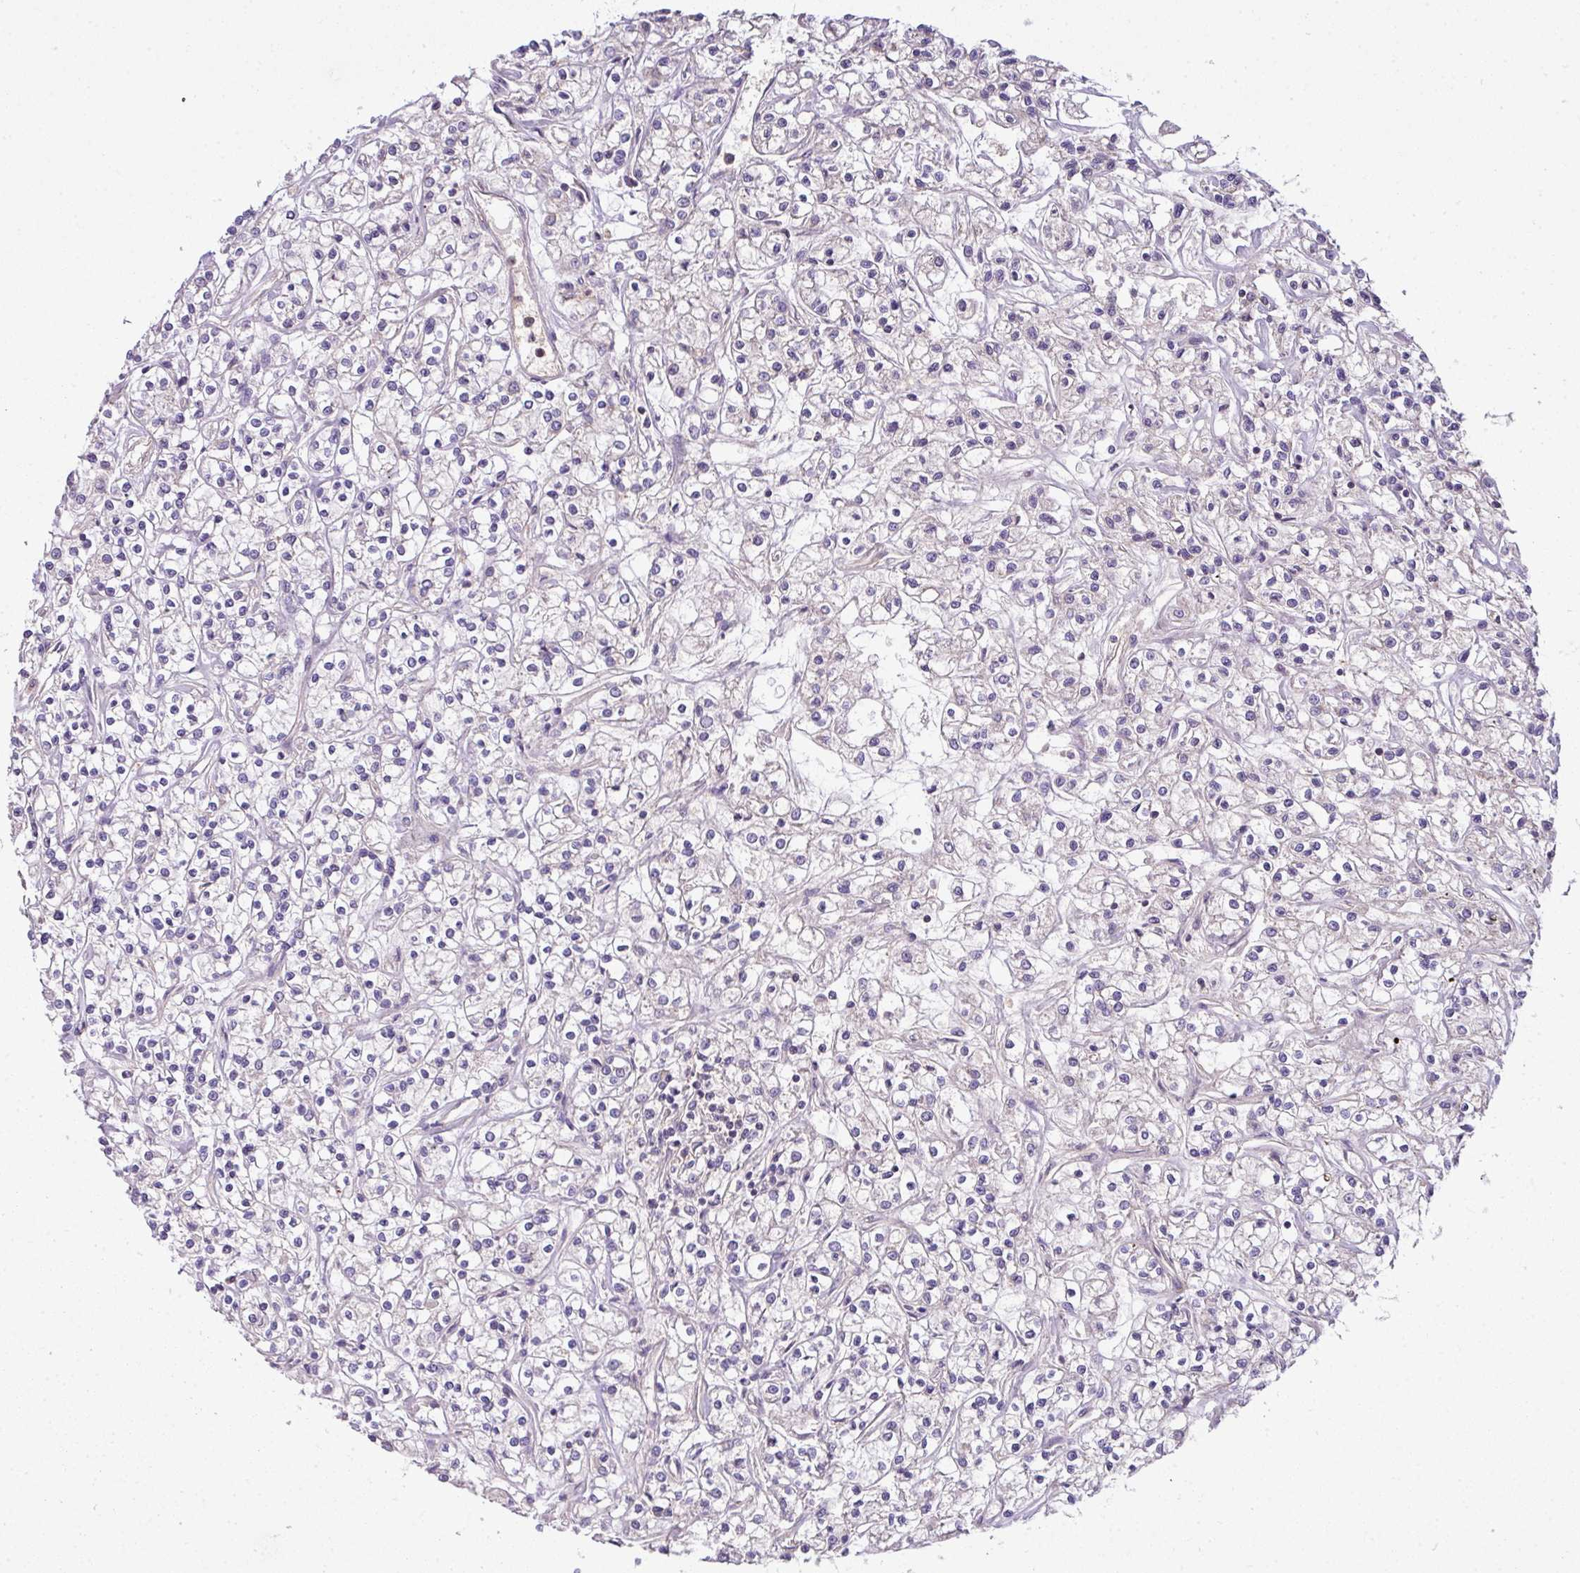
{"staining": {"intensity": "negative", "quantity": "none", "location": "none"}, "tissue": "renal cancer", "cell_type": "Tumor cells", "image_type": "cancer", "snomed": [{"axis": "morphology", "description": "Adenocarcinoma, NOS"}, {"axis": "topography", "description": "Kidney"}], "caption": "DAB (3,3'-diaminobenzidine) immunohistochemical staining of human adenocarcinoma (renal) shows no significant staining in tumor cells.", "gene": "VENTX", "patient": {"sex": "female", "age": 59}}